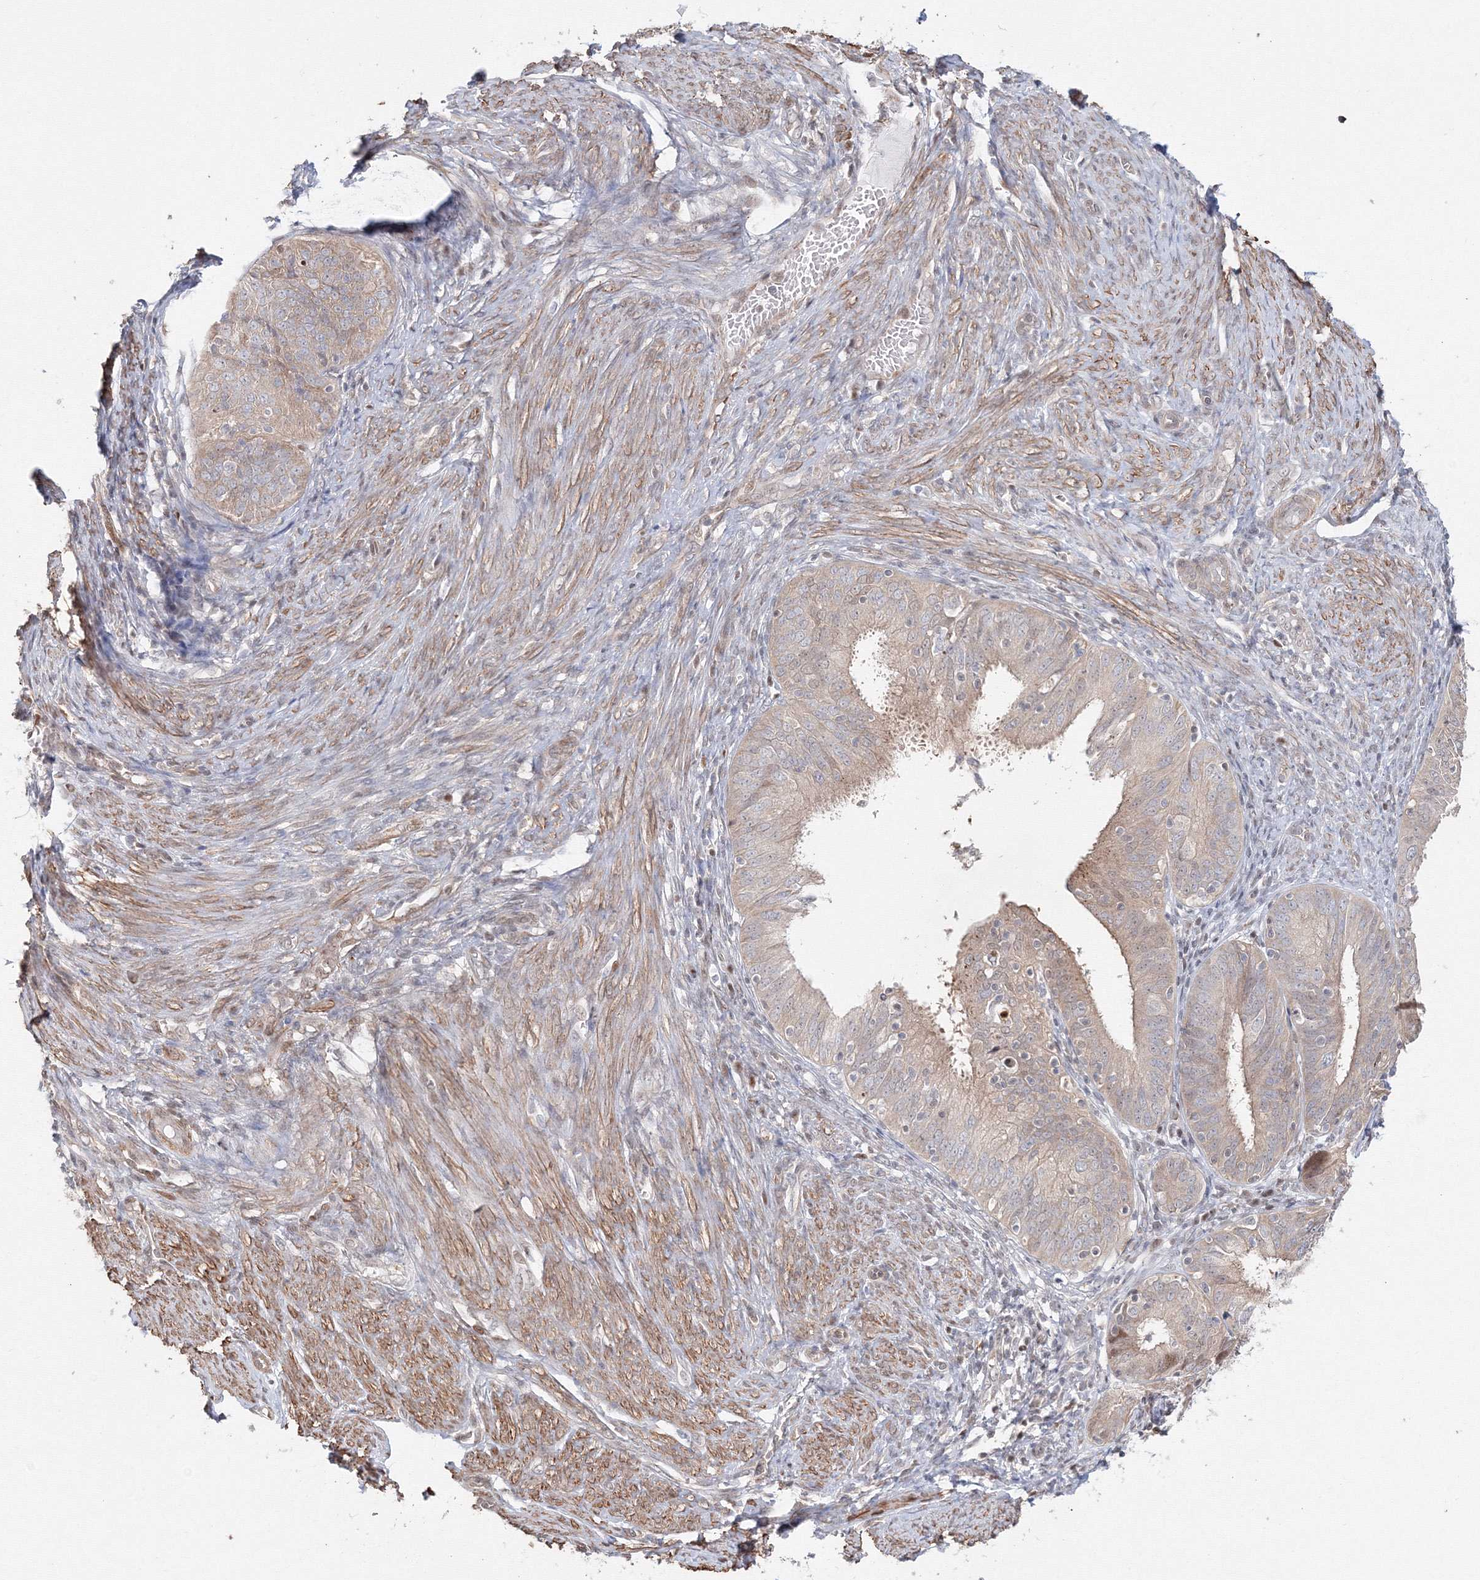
{"staining": {"intensity": "weak", "quantity": "<25%", "location": "cytoplasmic/membranous"}, "tissue": "endometrial cancer", "cell_type": "Tumor cells", "image_type": "cancer", "snomed": [{"axis": "morphology", "description": "Adenocarcinoma, NOS"}, {"axis": "topography", "description": "Endometrium"}], "caption": "DAB immunohistochemical staining of endometrial cancer (adenocarcinoma) exhibits no significant staining in tumor cells. (Brightfield microscopy of DAB immunohistochemistry at high magnification).", "gene": "ARHGAP21", "patient": {"sex": "female", "age": 51}}